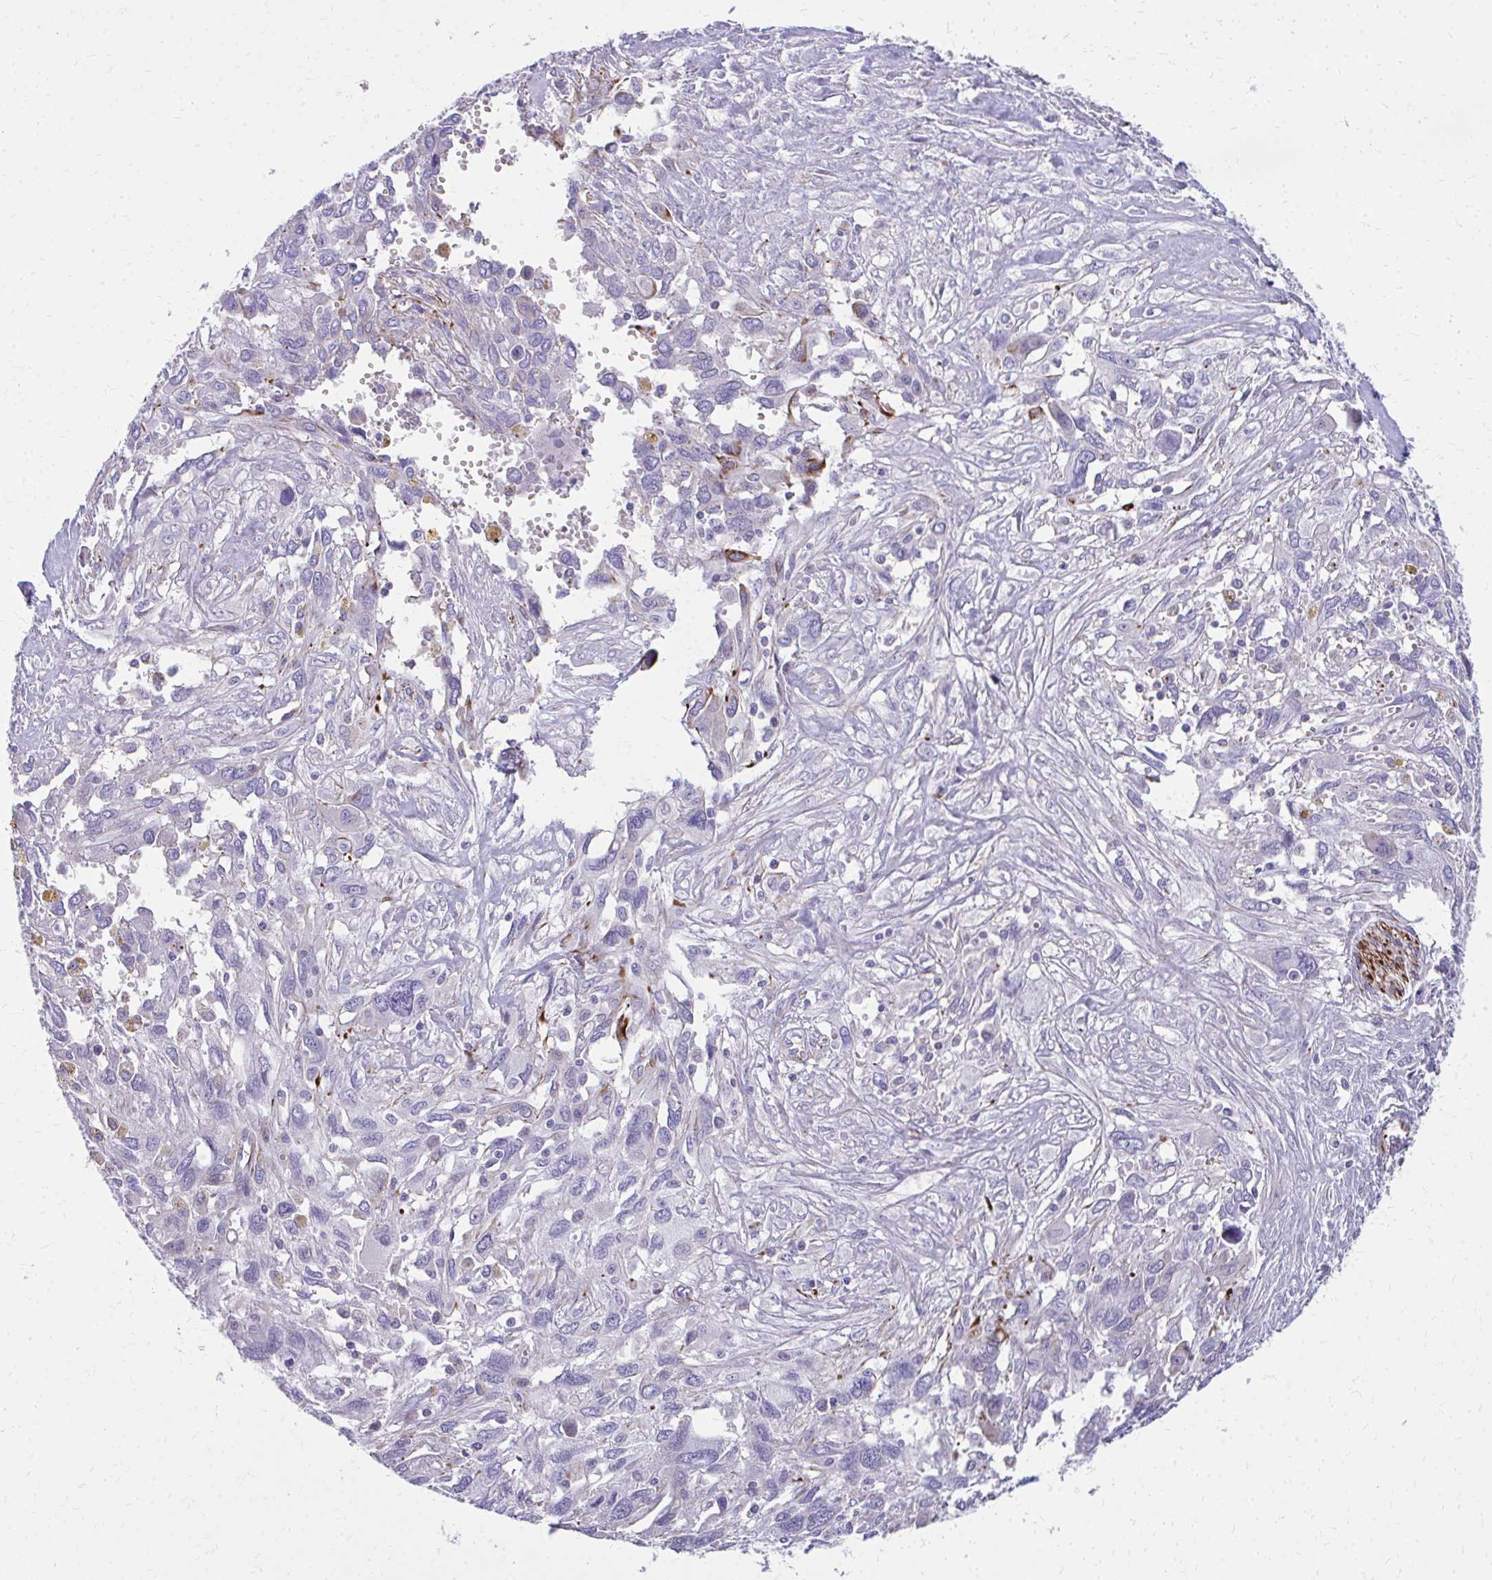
{"staining": {"intensity": "negative", "quantity": "none", "location": "none"}, "tissue": "pancreatic cancer", "cell_type": "Tumor cells", "image_type": "cancer", "snomed": [{"axis": "morphology", "description": "Adenocarcinoma, NOS"}, {"axis": "topography", "description": "Pancreas"}], "caption": "The micrograph reveals no significant positivity in tumor cells of pancreatic adenocarcinoma.", "gene": "TRIM6", "patient": {"sex": "female", "age": 47}}